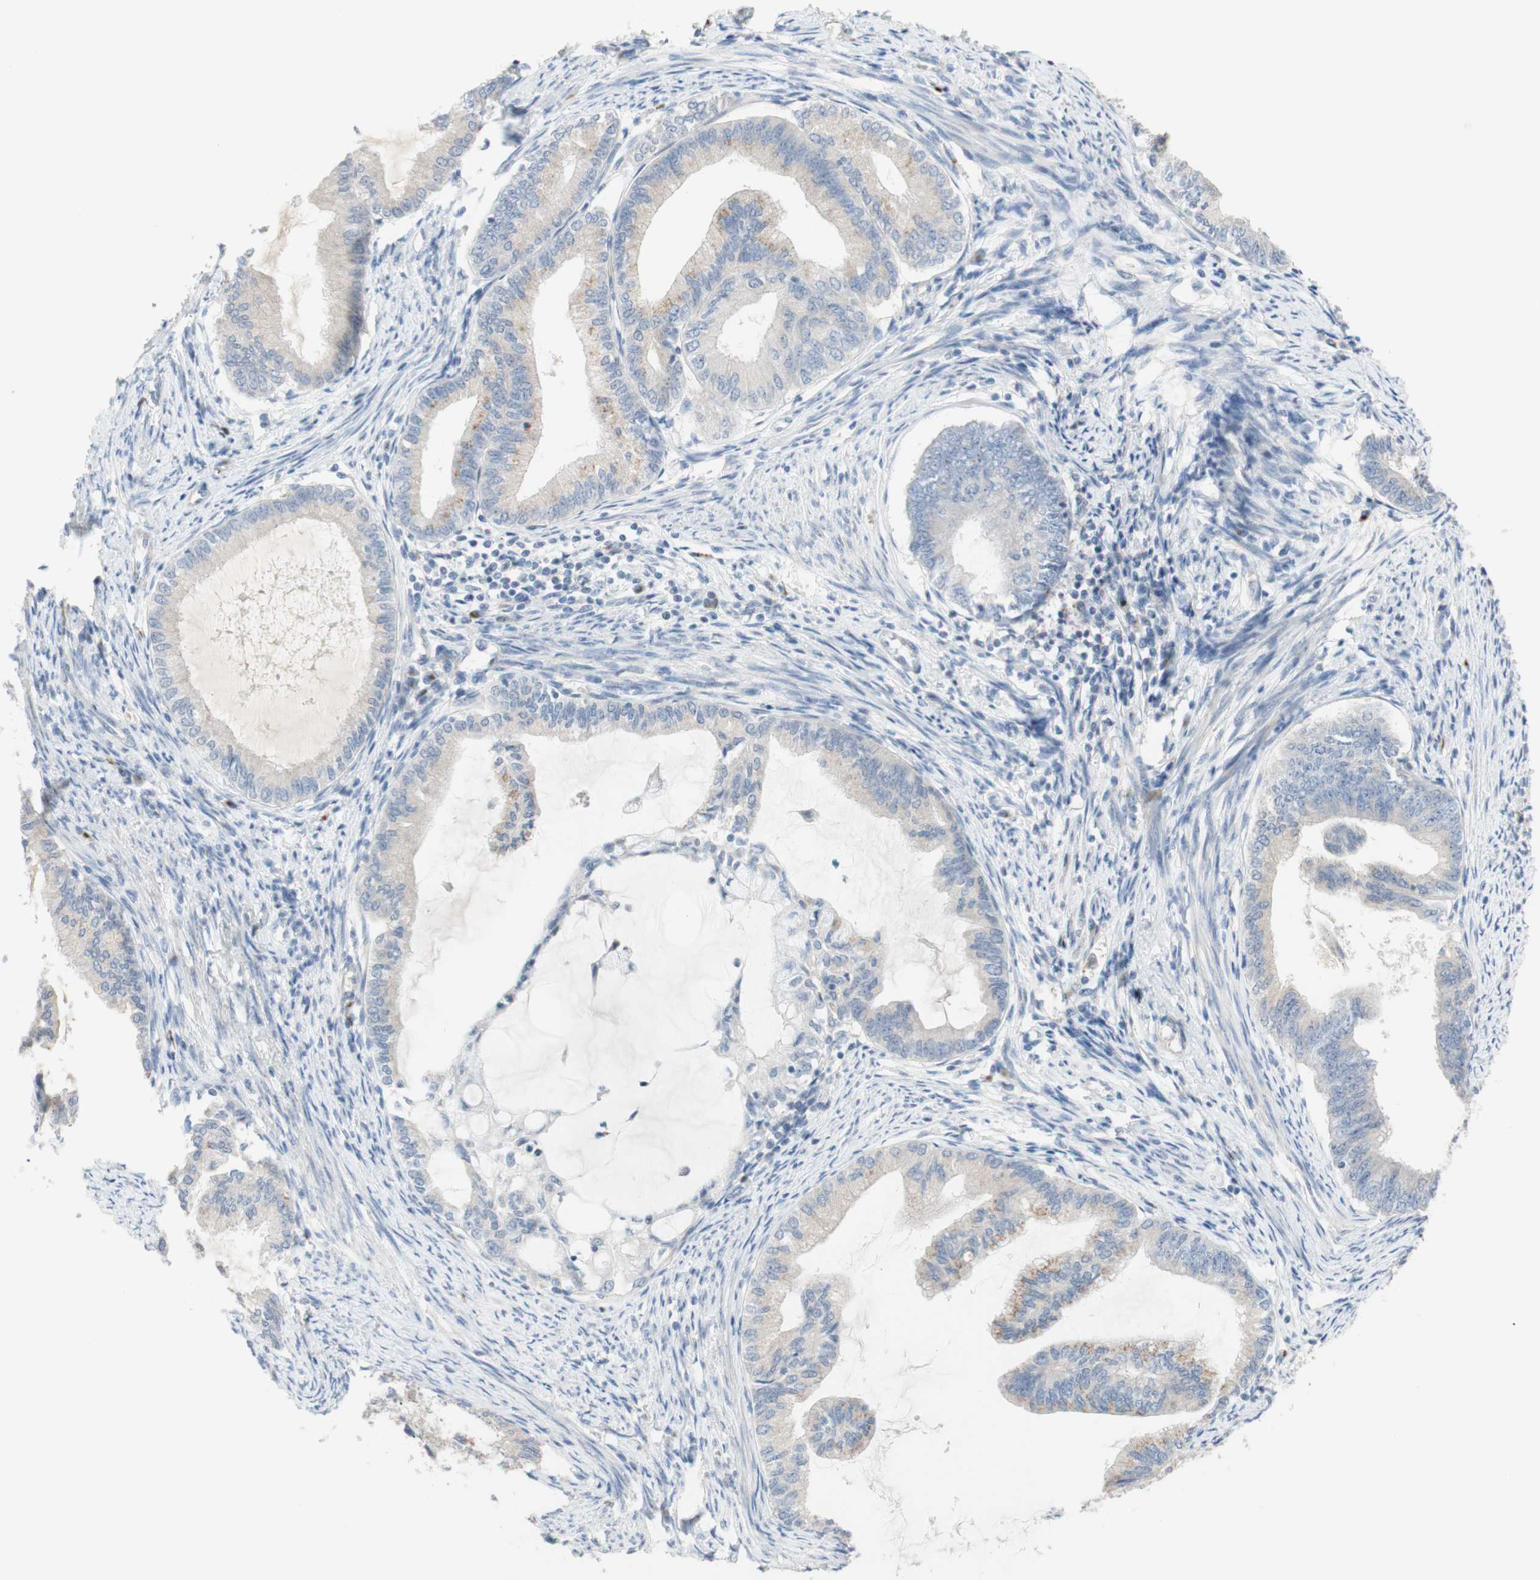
{"staining": {"intensity": "moderate", "quantity": "<25%", "location": "cytoplasmic/membranous"}, "tissue": "endometrial cancer", "cell_type": "Tumor cells", "image_type": "cancer", "snomed": [{"axis": "morphology", "description": "Adenocarcinoma, NOS"}, {"axis": "topography", "description": "Endometrium"}], "caption": "Endometrial adenocarcinoma stained with immunohistochemistry (IHC) shows moderate cytoplasmic/membranous expression in approximately <25% of tumor cells.", "gene": "MANEA", "patient": {"sex": "female", "age": 86}}